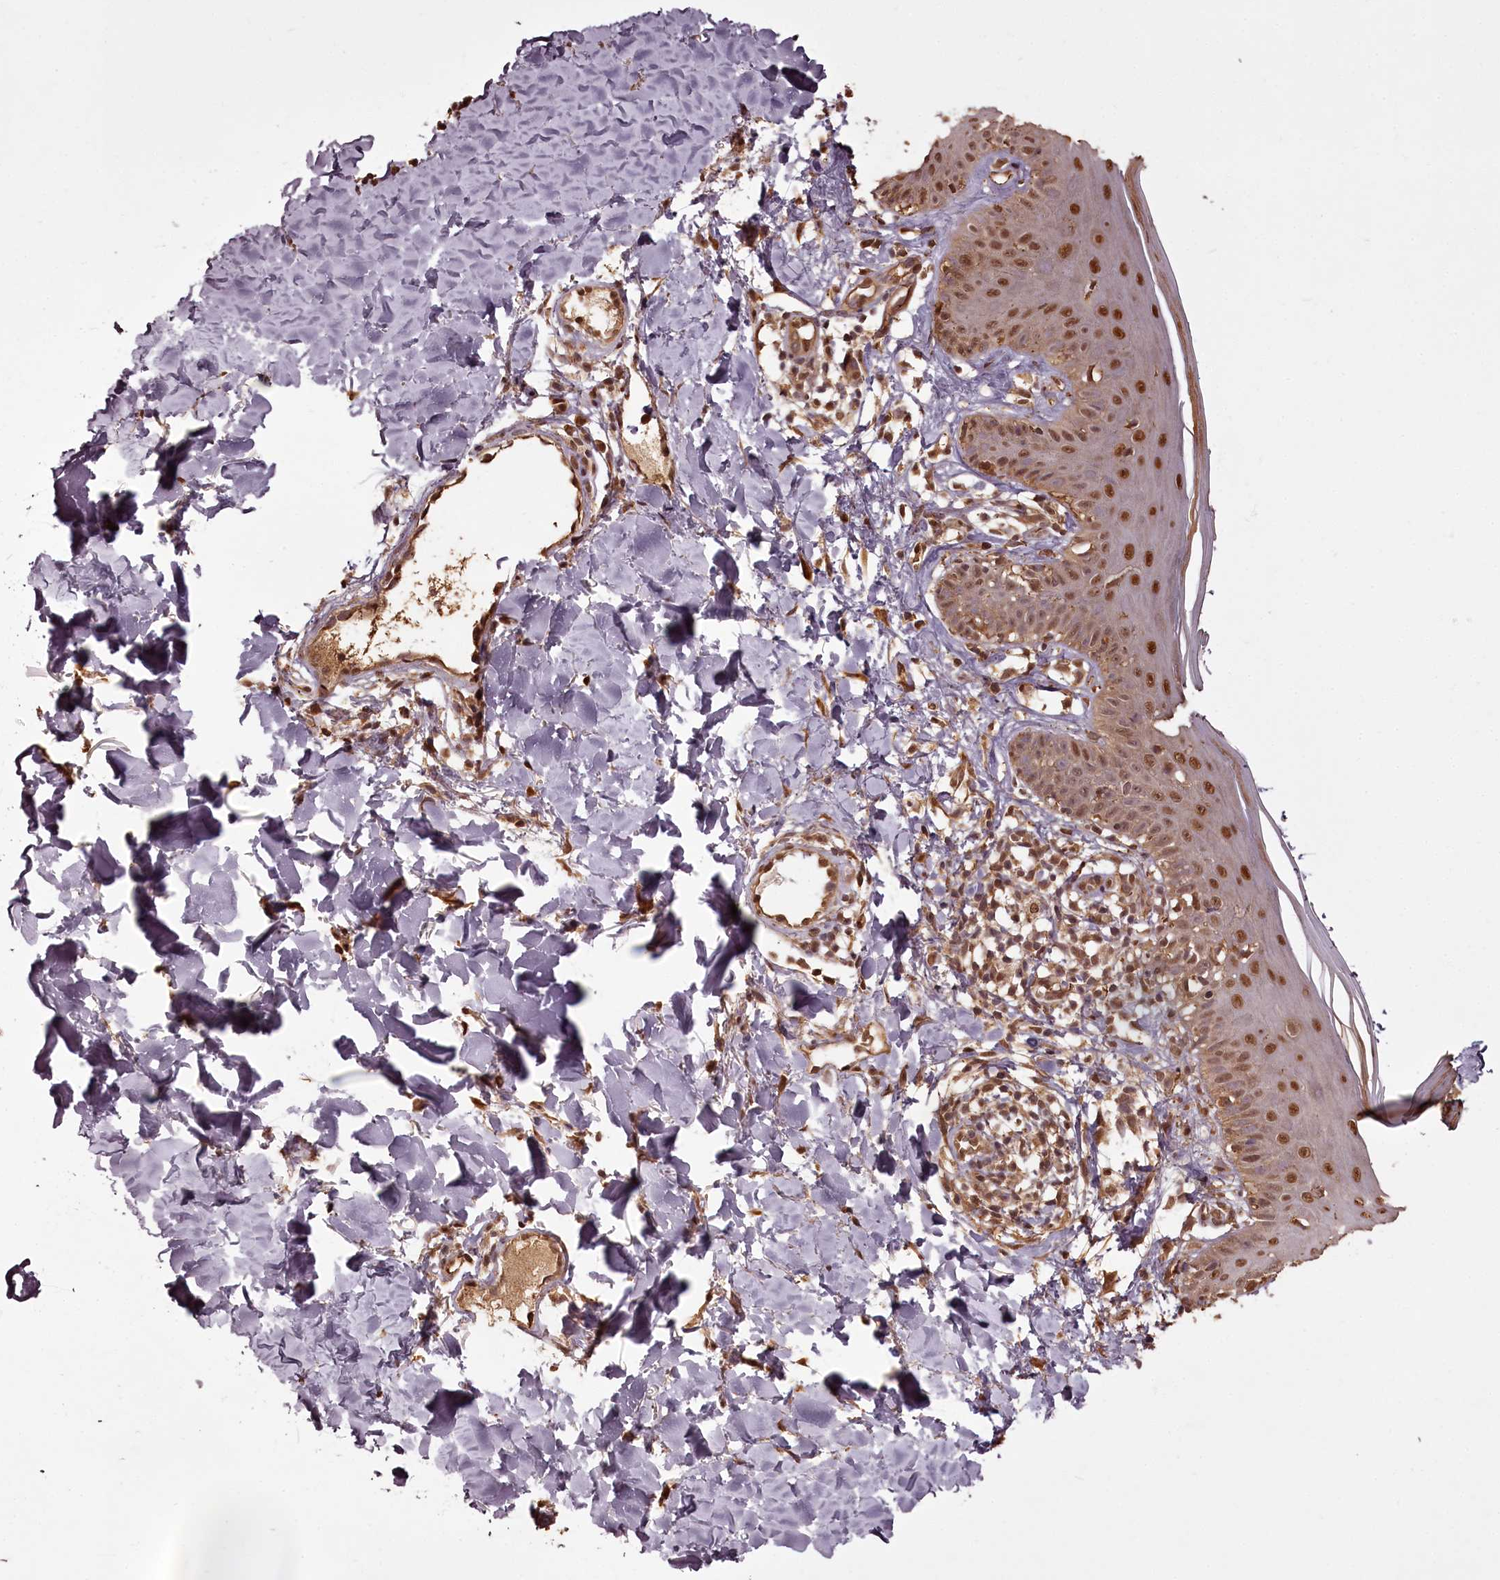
{"staining": {"intensity": "moderate", "quantity": ">75%", "location": "cytoplasmic/membranous,nuclear"}, "tissue": "skin", "cell_type": "Fibroblasts", "image_type": "normal", "snomed": [{"axis": "morphology", "description": "Normal tissue, NOS"}, {"axis": "topography", "description": "Skin"}], "caption": "Moderate cytoplasmic/membranous,nuclear positivity is seen in about >75% of fibroblasts in benign skin. Immunohistochemistry (ihc) stains the protein of interest in brown and the nuclei are stained blue.", "gene": "NPRL2", "patient": {"sex": "male", "age": 52}}